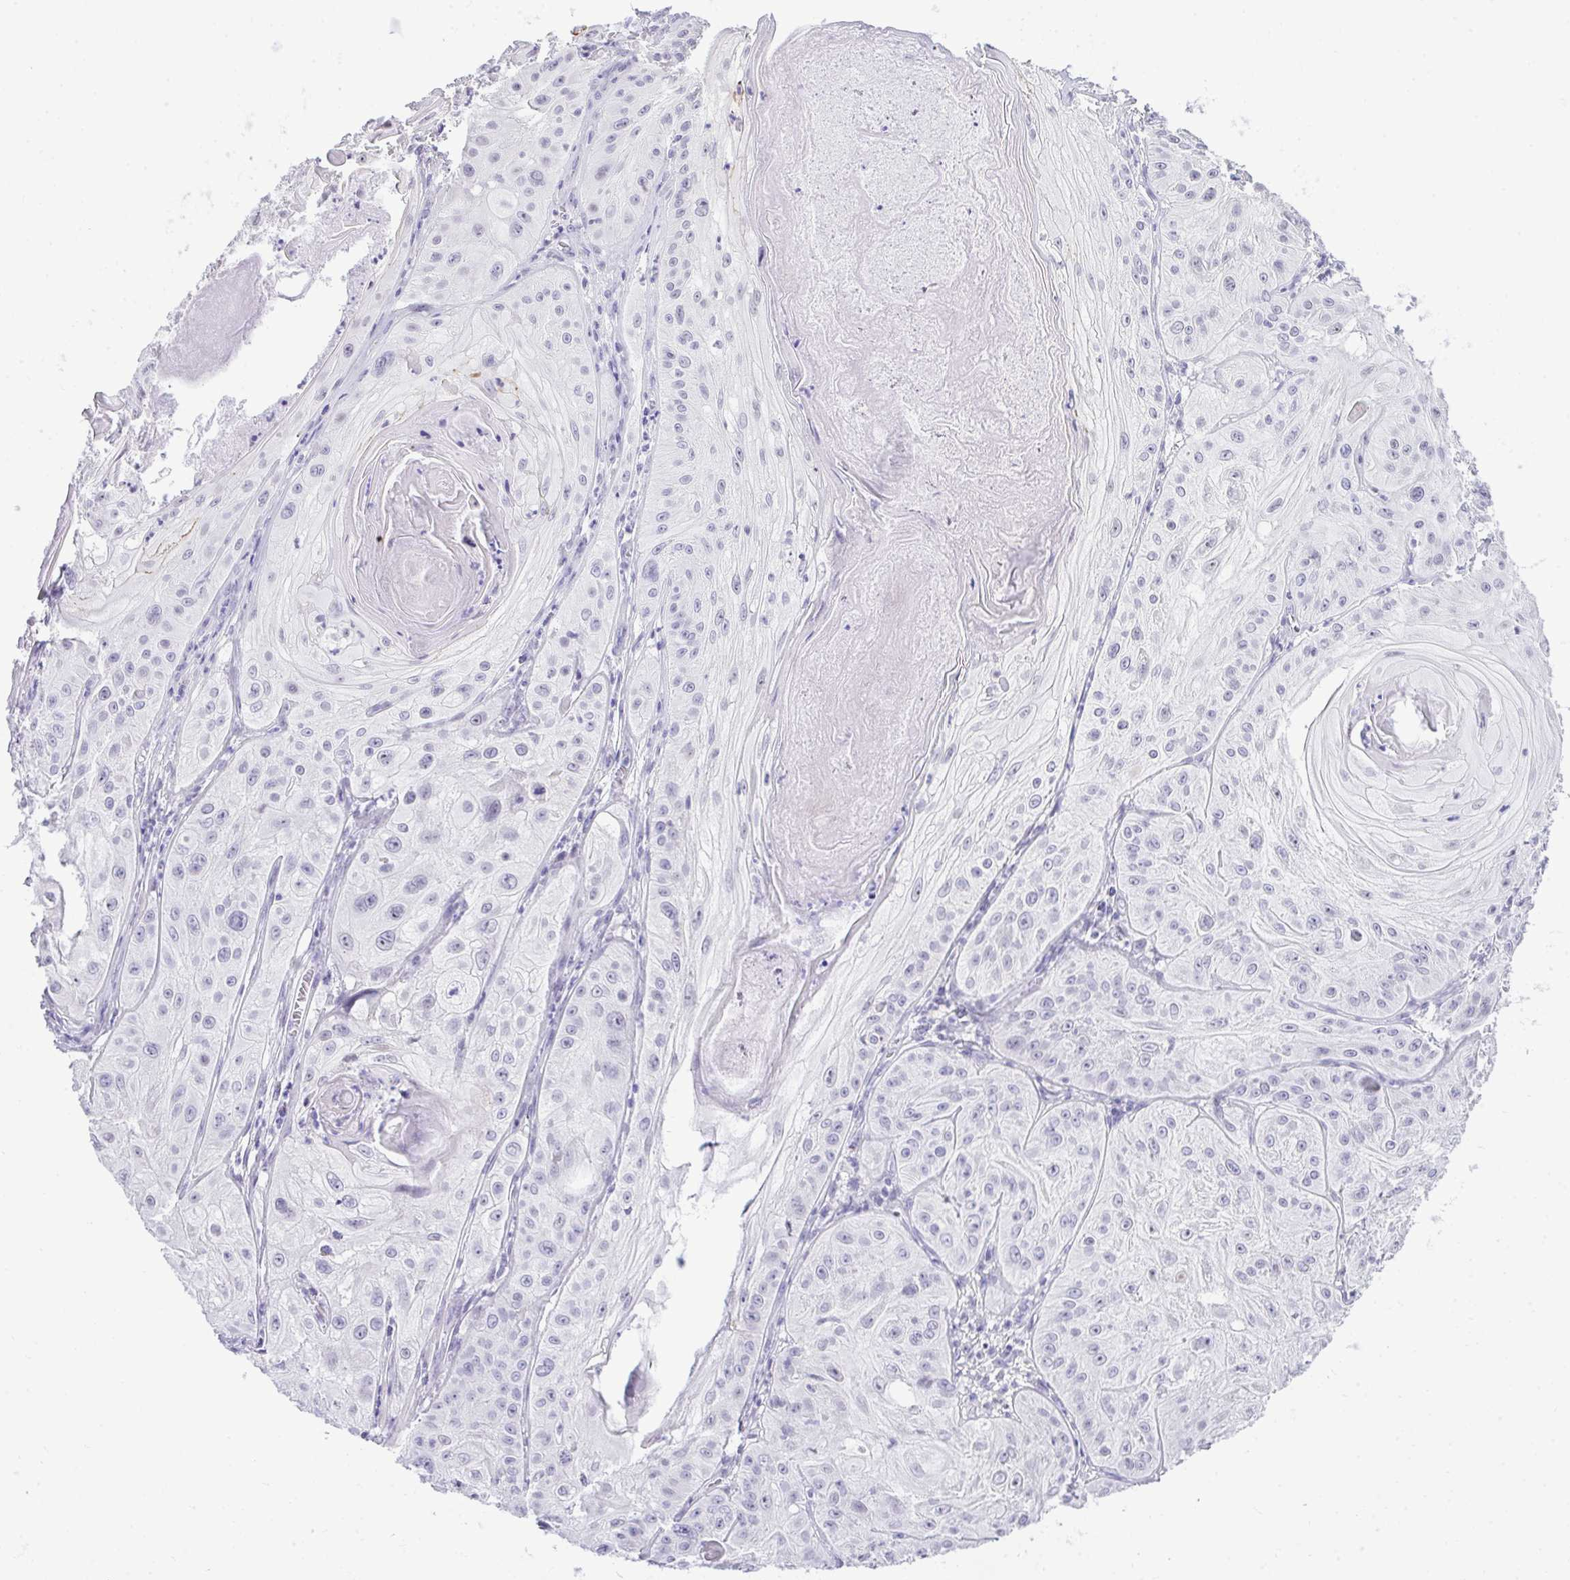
{"staining": {"intensity": "negative", "quantity": "none", "location": "none"}, "tissue": "skin cancer", "cell_type": "Tumor cells", "image_type": "cancer", "snomed": [{"axis": "morphology", "description": "Squamous cell carcinoma, NOS"}, {"axis": "topography", "description": "Skin"}], "caption": "Micrograph shows no significant protein staining in tumor cells of skin cancer (squamous cell carcinoma). (Stains: DAB IHC with hematoxylin counter stain, Microscopy: brightfield microscopy at high magnification).", "gene": "EID3", "patient": {"sex": "male", "age": 85}}